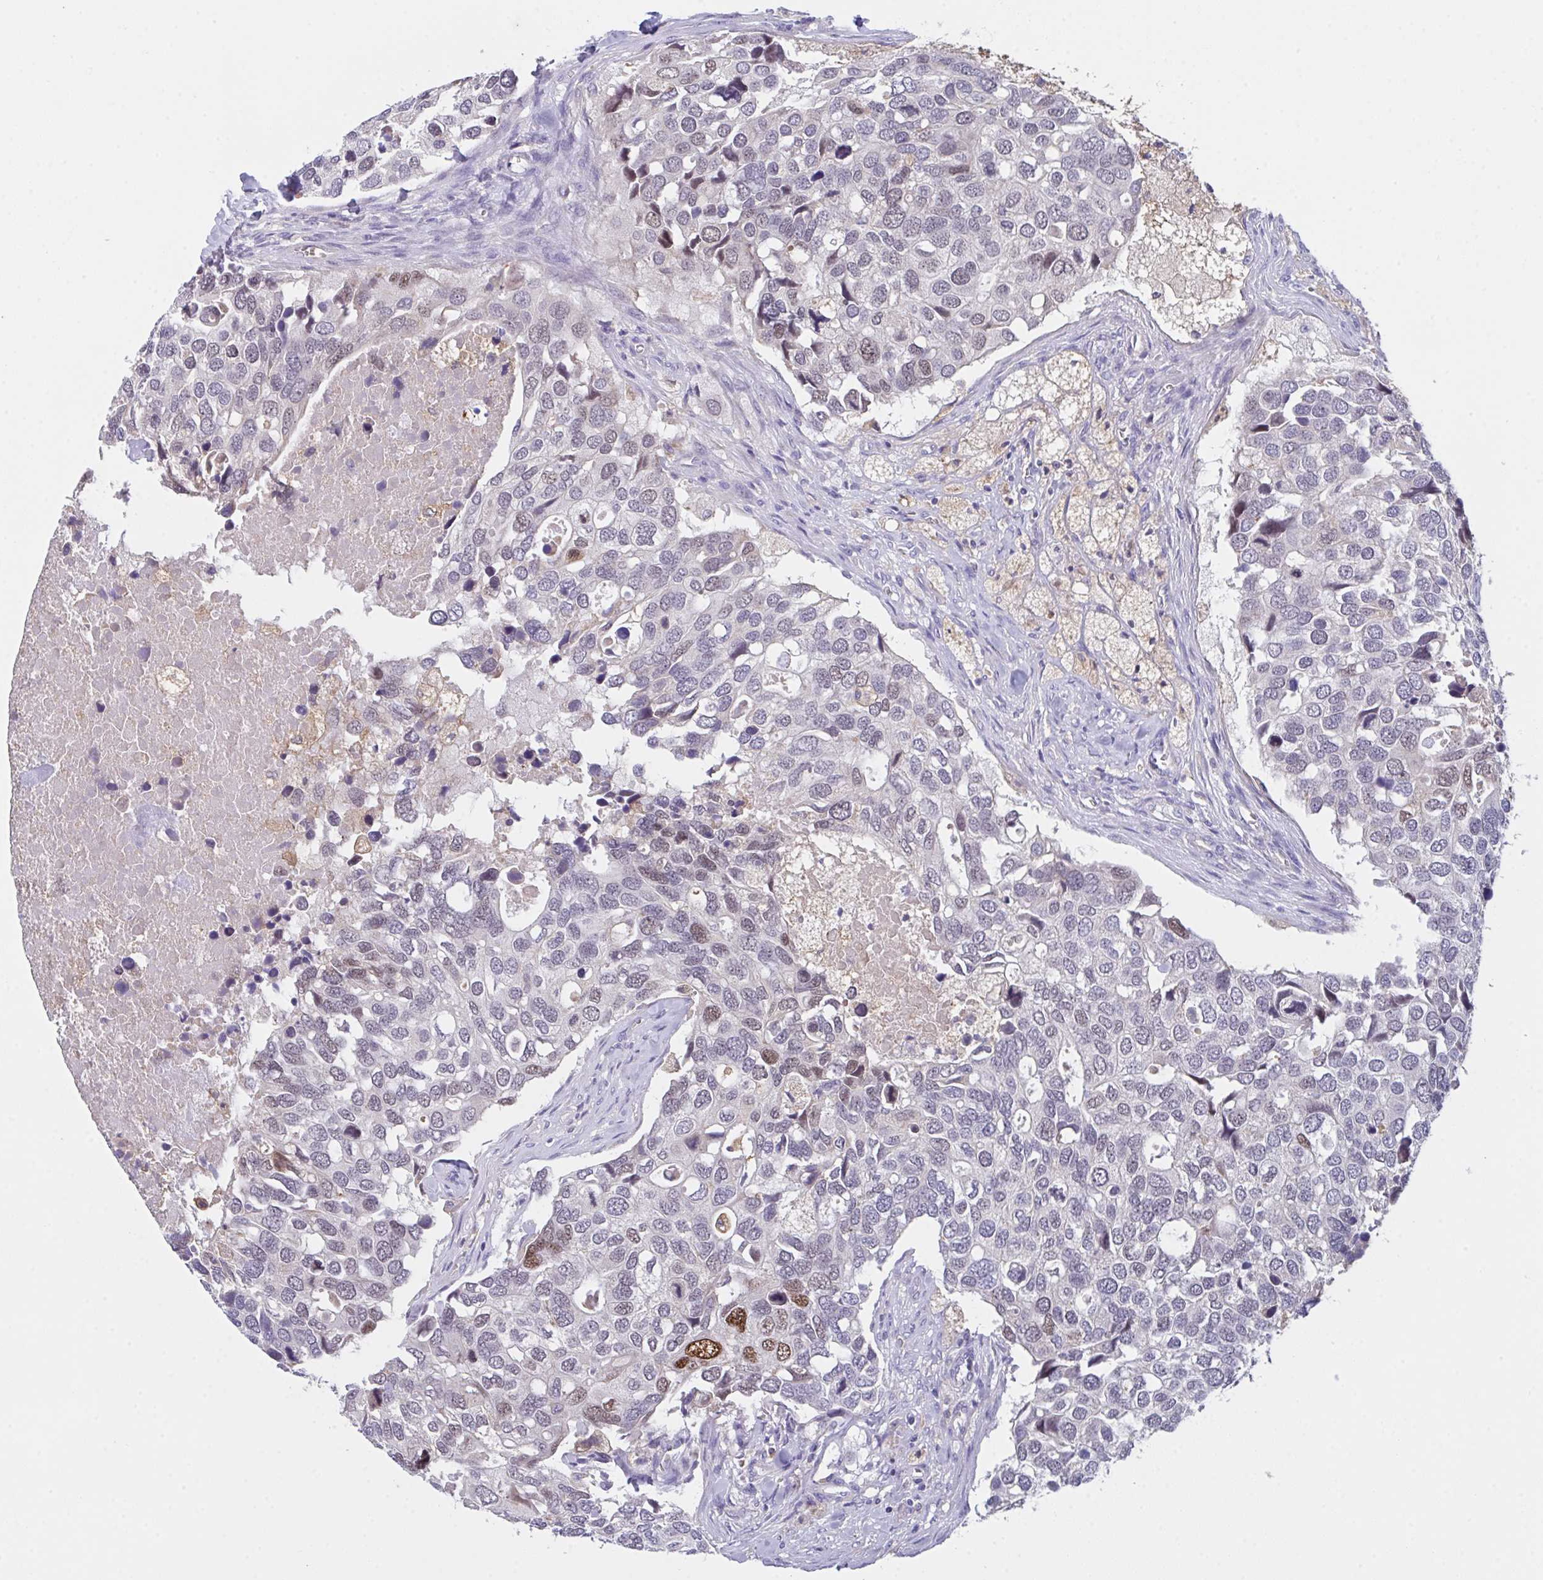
{"staining": {"intensity": "moderate", "quantity": "<25%", "location": "nuclear"}, "tissue": "breast cancer", "cell_type": "Tumor cells", "image_type": "cancer", "snomed": [{"axis": "morphology", "description": "Duct carcinoma"}, {"axis": "topography", "description": "Breast"}], "caption": "A low amount of moderate nuclear staining is seen in approximately <25% of tumor cells in breast cancer tissue.", "gene": "TFAP2C", "patient": {"sex": "female", "age": 83}}